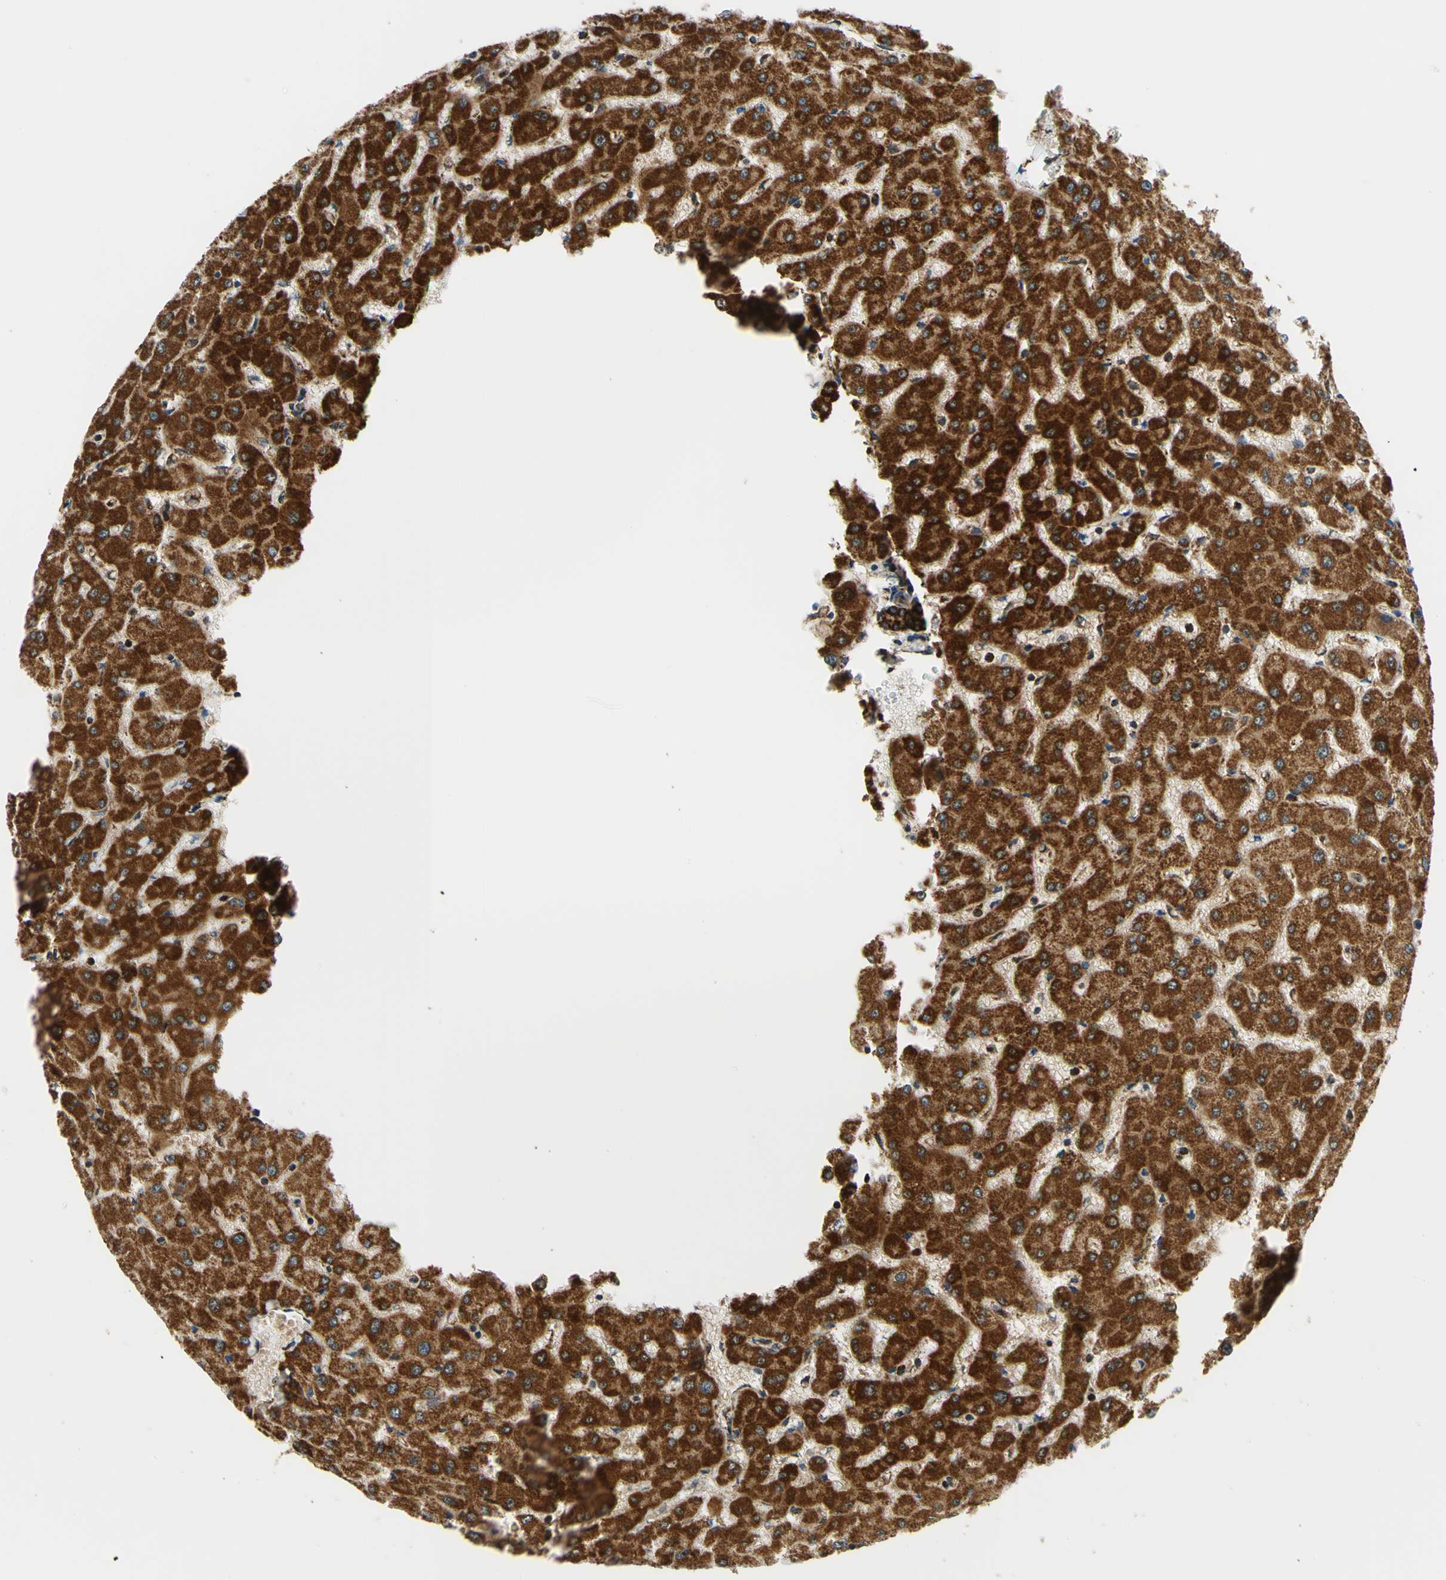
{"staining": {"intensity": "strong", "quantity": ">75%", "location": "cytoplasmic/membranous"}, "tissue": "liver", "cell_type": "Cholangiocytes", "image_type": "normal", "snomed": [{"axis": "morphology", "description": "Normal tissue, NOS"}, {"axis": "topography", "description": "Liver"}], "caption": "Strong cytoplasmic/membranous staining is present in about >75% of cholangiocytes in normal liver. (brown staining indicates protein expression, while blue staining denotes nuclei).", "gene": "MAVS", "patient": {"sex": "female", "age": 63}}